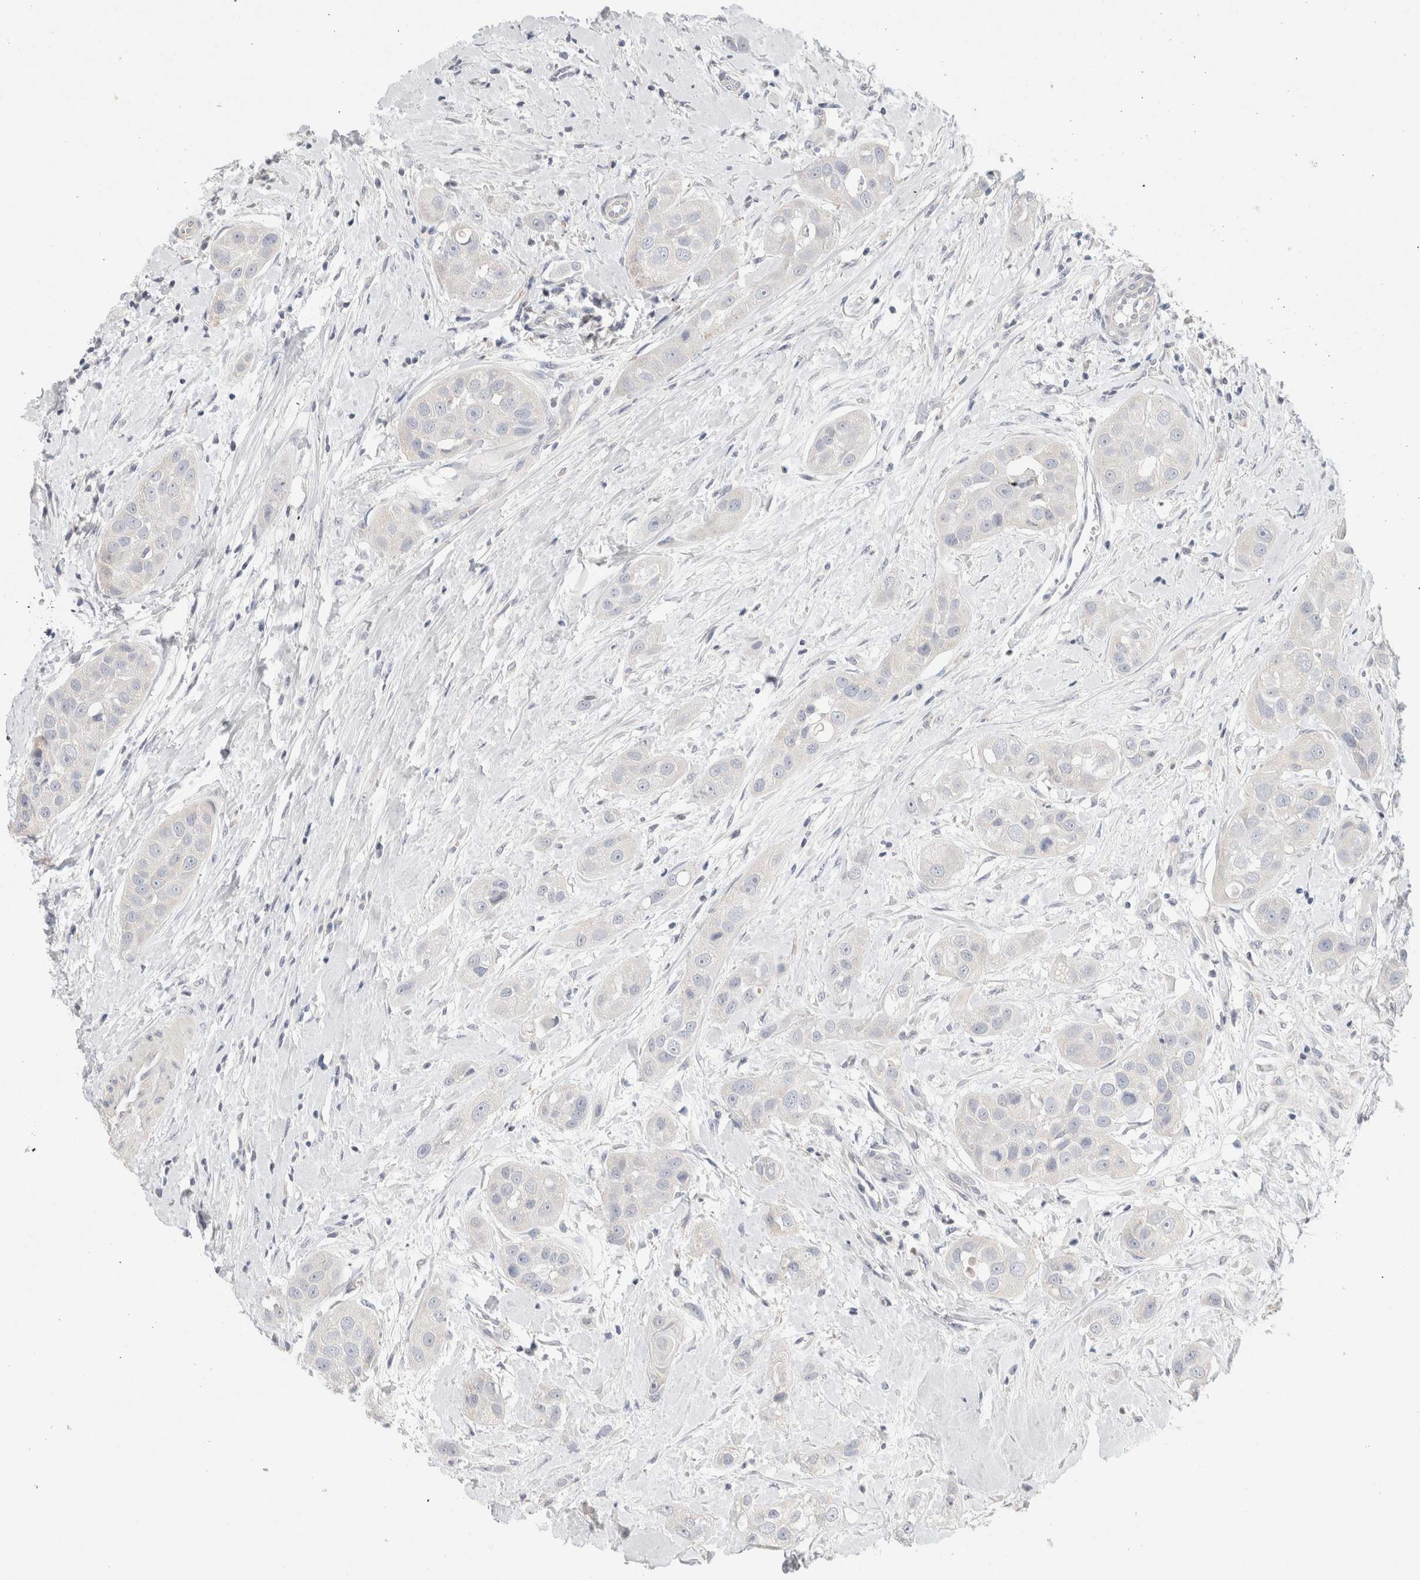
{"staining": {"intensity": "negative", "quantity": "none", "location": "none"}, "tissue": "head and neck cancer", "cell_type": "Tumor cells", "image_type": "cancer", "snomed": [{"axis": "morphology", "description": "Normal tissue, NOS"}, {"axis": "morphology", "description": "Squamous cell carcinoma, NOS"}, {"axis": "topography", "description": "Skeletal muscle"}, {"axis": "topography", "description": "Head-Neck"}], "caption": "A photomicrograph of head and neck cancer stained for a protein exhibits no brown staining in tumor cells. (Stains: DAB immunohistochemistry with hematoxylin counter stain, Microscopy: brightfield microscopy at high magnification).", "gene": "MPP2", "patient": {"sex": "male", "age": 51}}